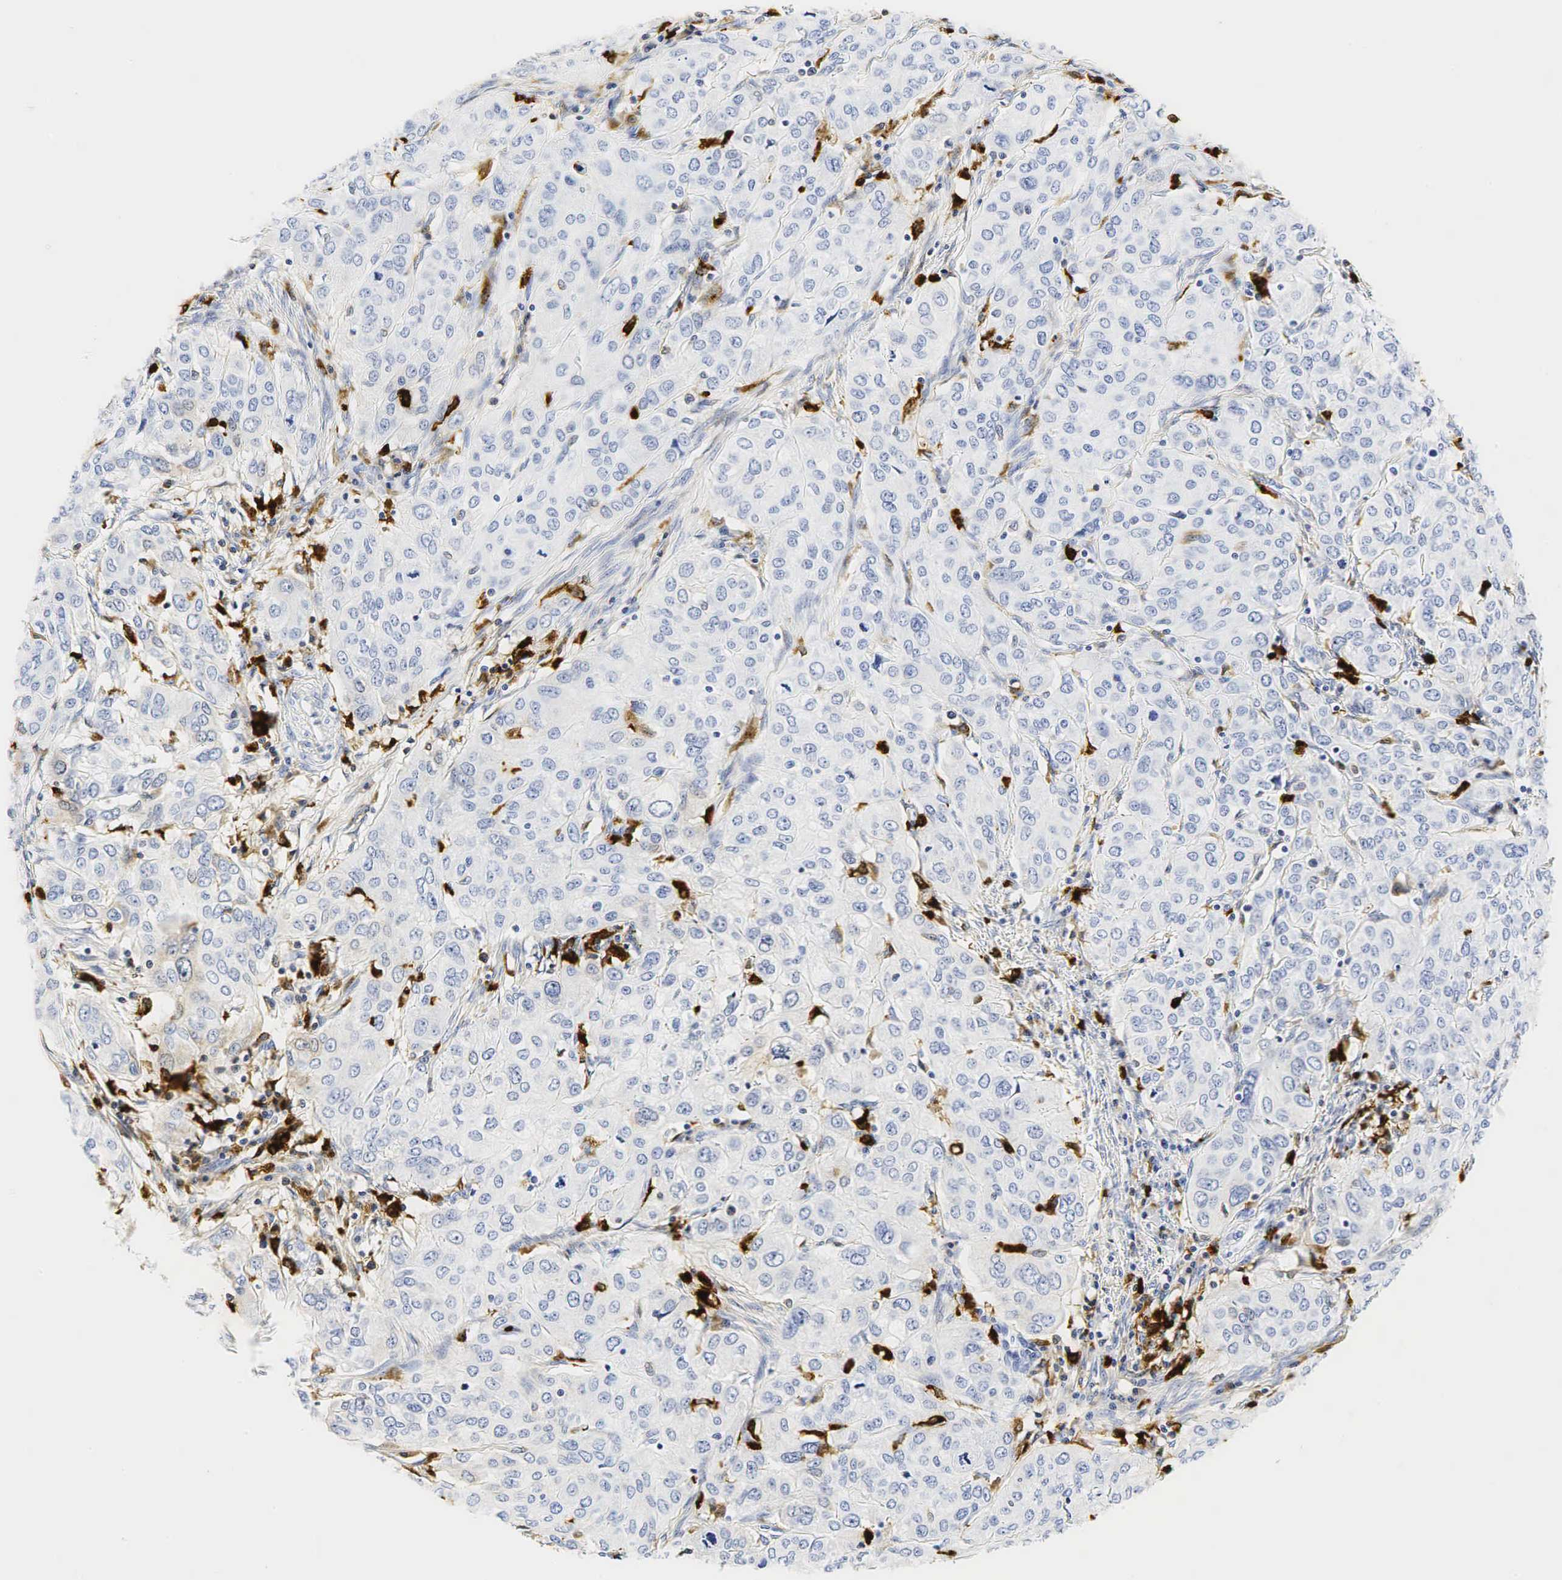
{"staining": {"intensity": "negative", "quantity": "none", "location": "none"}, "tissue": "cervical cancer", "cell_type": "Tumor cells", "image_type": "cancer", "snomed": [{"axis": "morphology", "description": "Squamous cell carcinoma, NOS"}, {"axis": "topography", "description": "Cervix"}], "caption": "The micrograph shows no significant expression in tumor cells of squamous cell carcinoma (cervical).", "gene": "LYZ", "patient": {"sex": "female", "age": 38}}